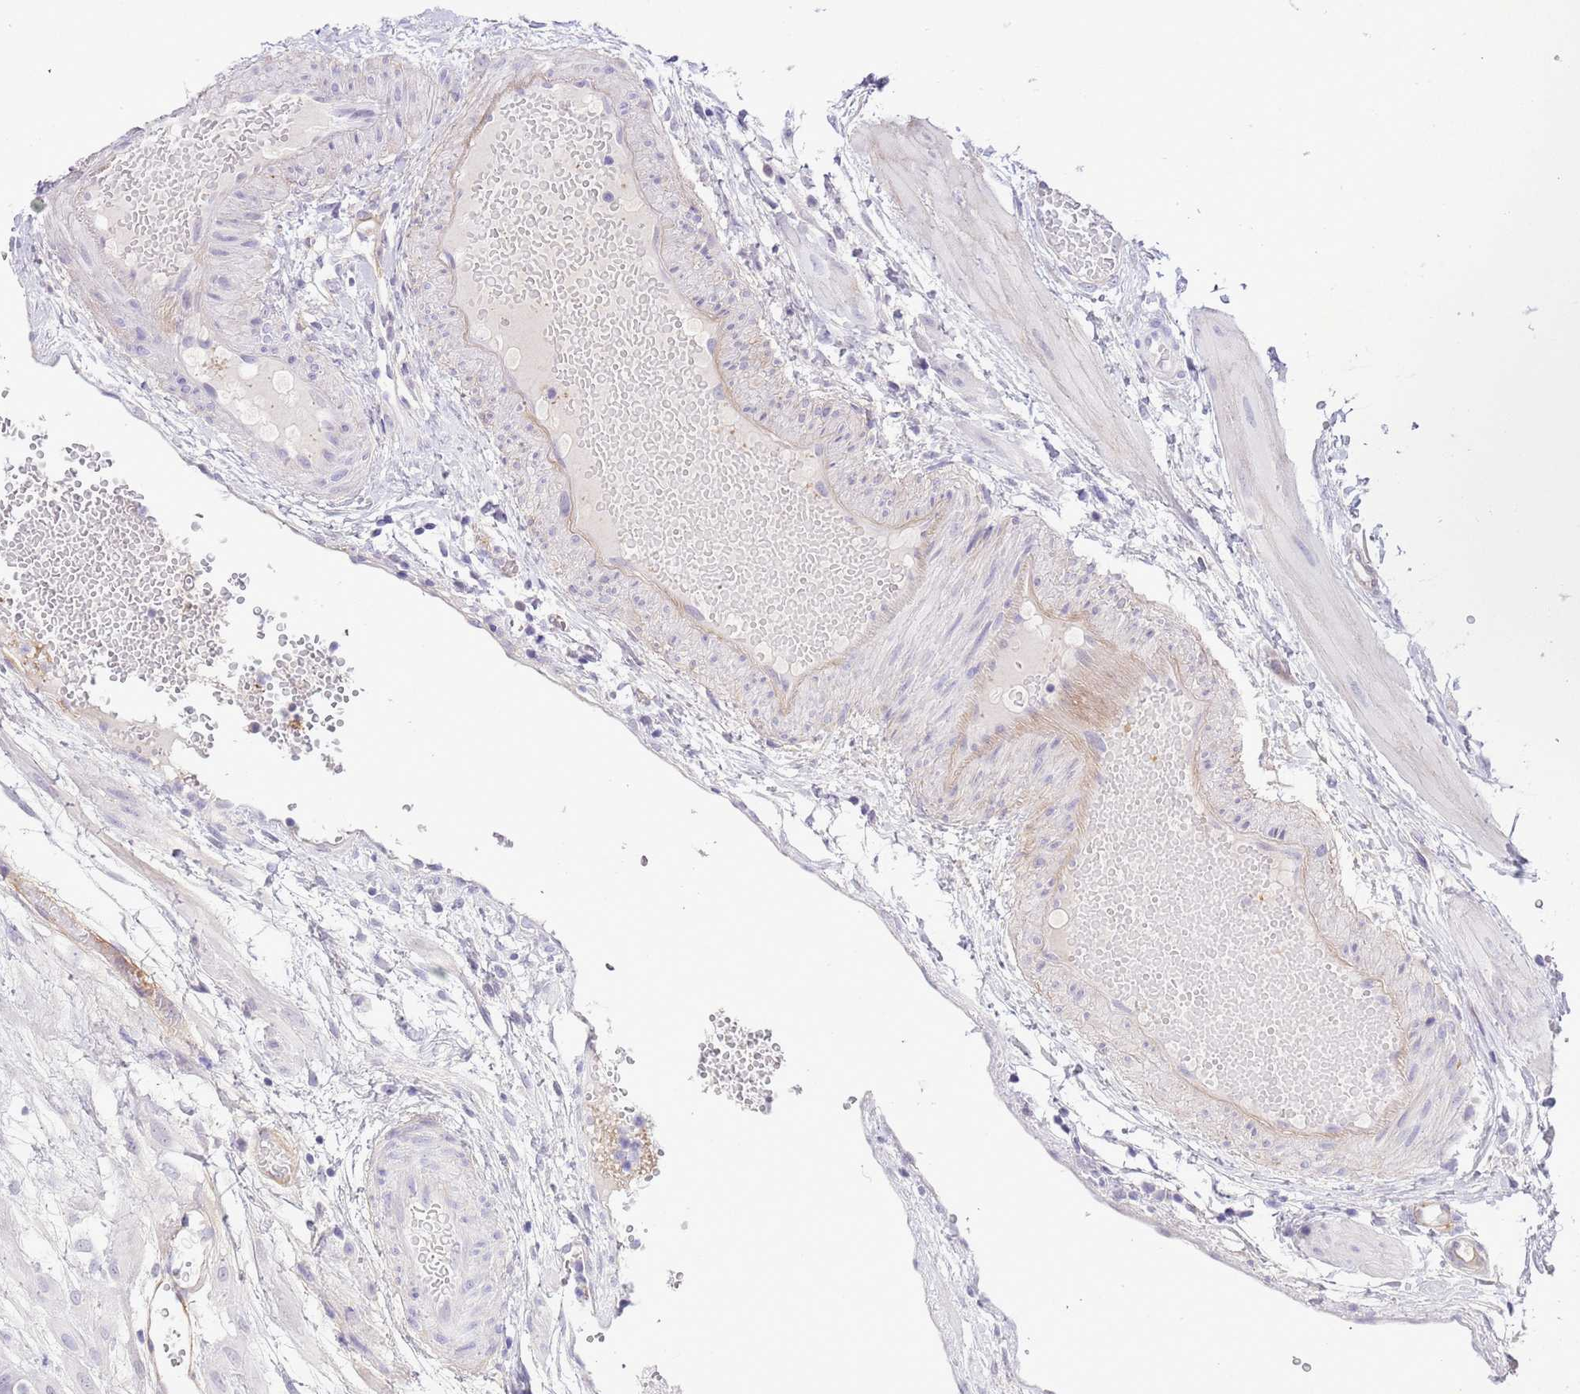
{"staining": {"intensity": "negative", "quantity": "none", "location": "none"}, "tissue": "fallopian tube", "cell_type": "Glandular cells", "image_type": "normal", "snomed": [{"axis": "morphology", "description": "Normal tissue, NOS"}, {"axis": "topography", "description": "Fallopian tube"}], "caption": "A high-resolution micrograph shows immunohistochemistry staining of benign fallopian tube, which demonstrates no significant expression in glandular cells. Nuclei are stained in blue.", "gene": "MIDN", "patient": {"sex": "female", "age": 37}}